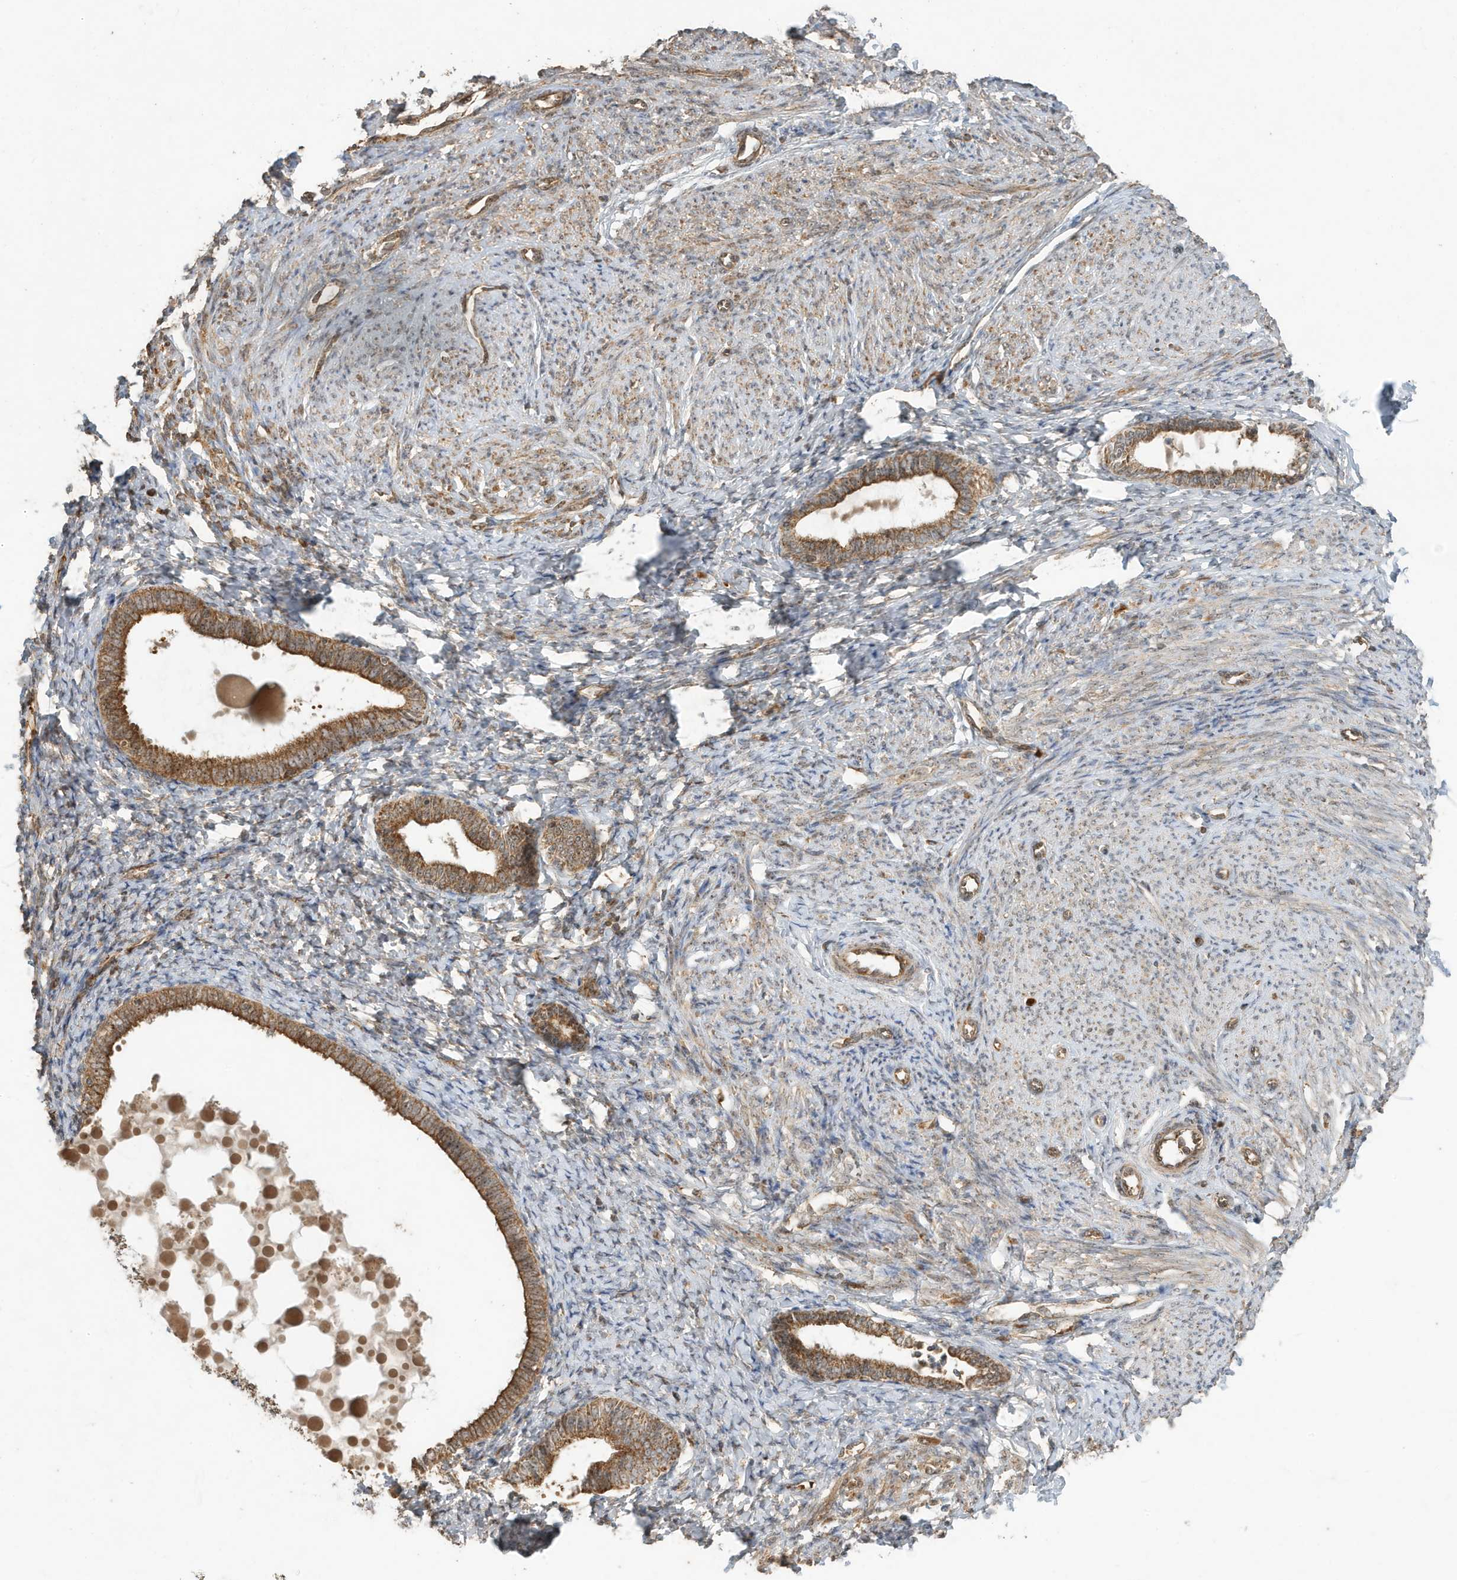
{"staining": {"intensity": "moderate", "quantity": "25%-75%", "location": "cytoplasmic/membranous,nuclear"}, "tissue": "endometrium", "cell_type": "Cells in endometrial stroma", "image_type": "normal", "snomed": [{"axis": "morphology", "description": "Normal tissue, NOS"}, {"axis": "topography", "description": "Endometrium"}], "caption": "A photomicrograph showing moderate cytoplasmic/membranous,nuclear positivity in about 25%-75% of cells in endometrial stroma in normal endometrium, as visualized by brown immunohistochemical staining.", "gene": "ABCB9", "patient": {"sex": "female", "age": 72}}